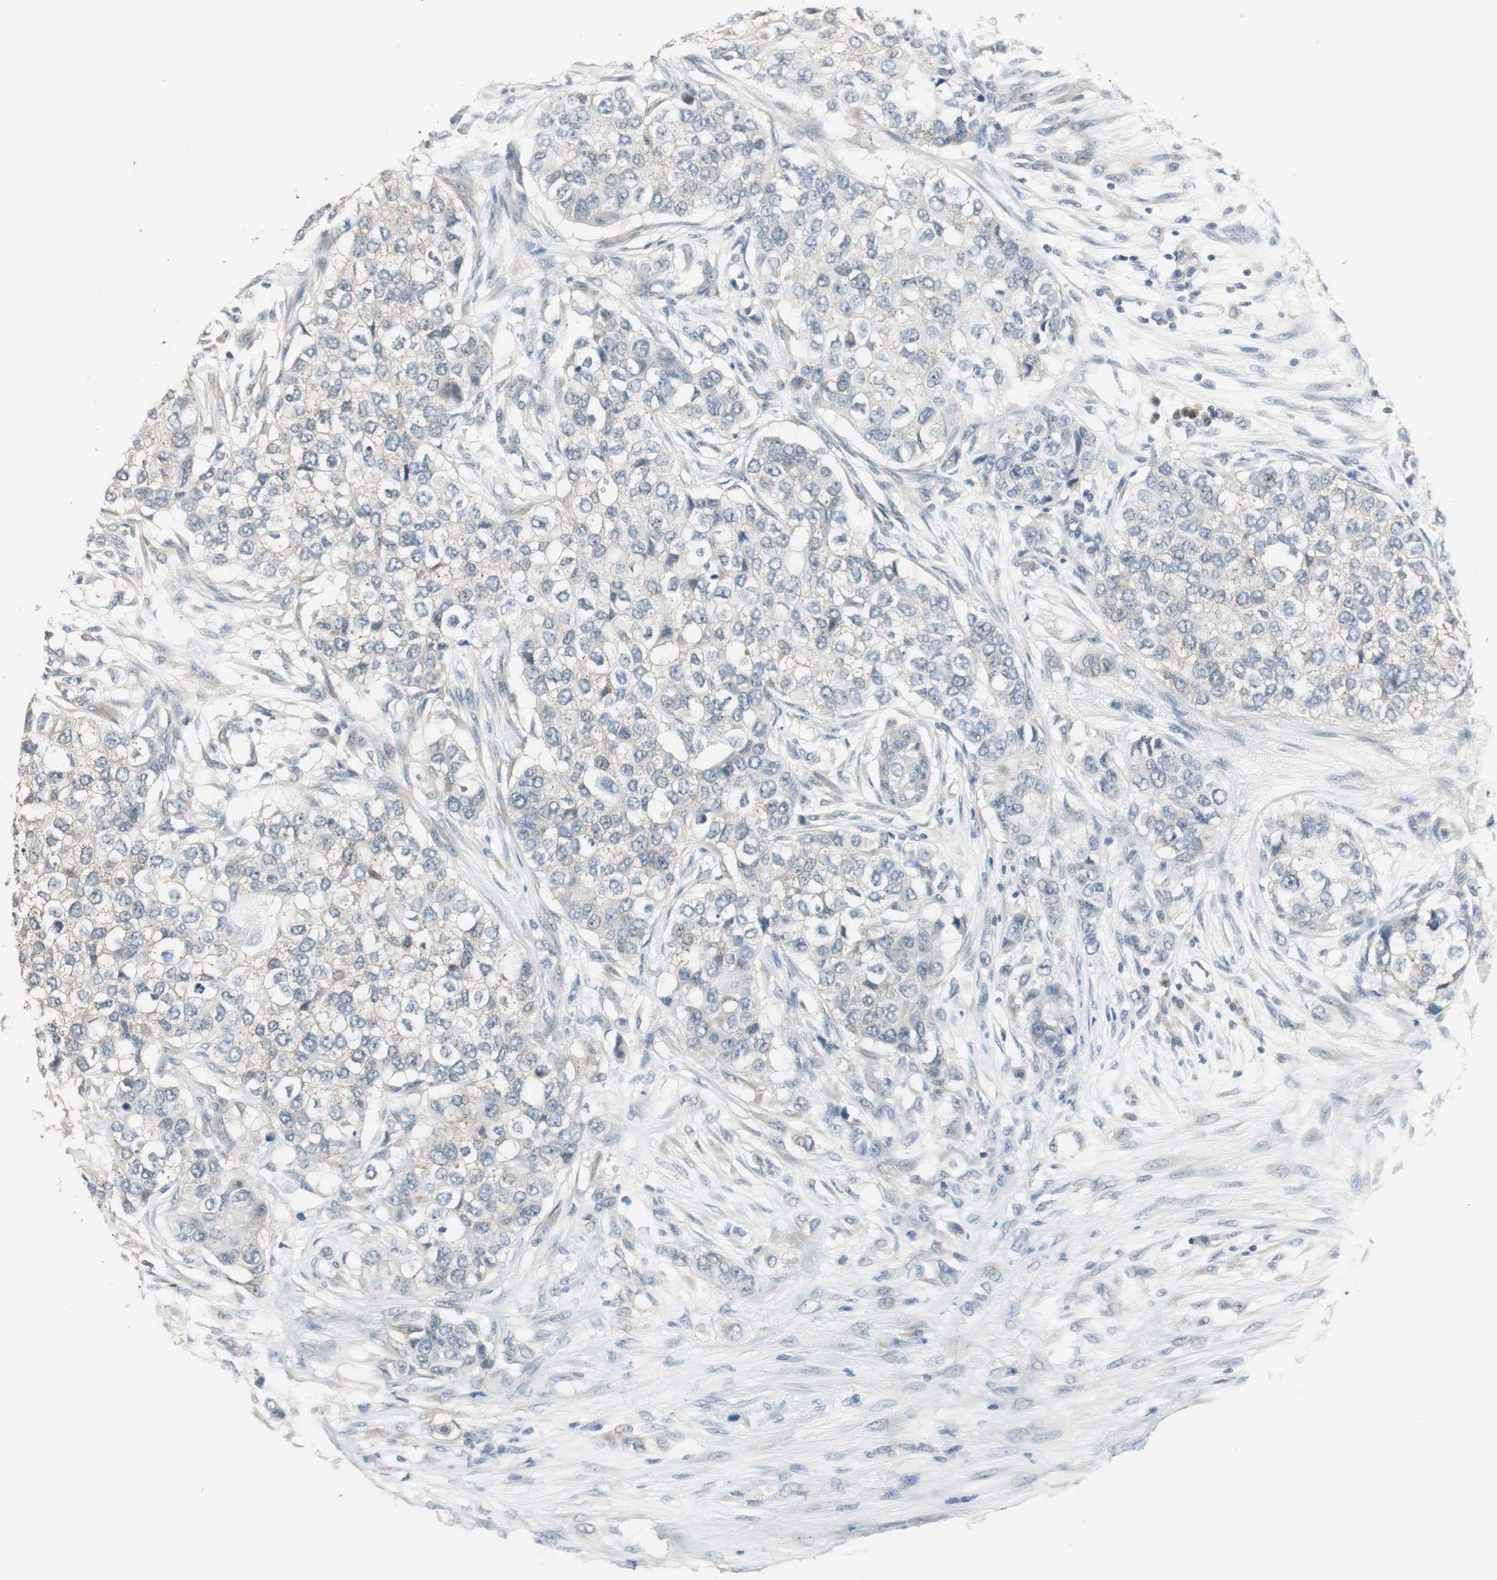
{"staining": {"intensity": "weak", "quantity": "<25%", "location": "cytoplasmic/membranous"}, "tissue": "breast cancer", "cell_type": "Tumor cells", "image_type": "cancer", "snomed": [{"axis": "morphology", "description": "Normal tissue, NOS"}, {"axis": "morphology", "description": "Duct carcinoma"}, {"axis": "topography", "description": "Breast"}], "caption": "Breast cancer (invasive ductal carcinoma) was stained to show a protein in brown. There is no significant staining in tumor cells.", "gene": "PTPRN2", "patient": {"sex": "female", "age": 49}}